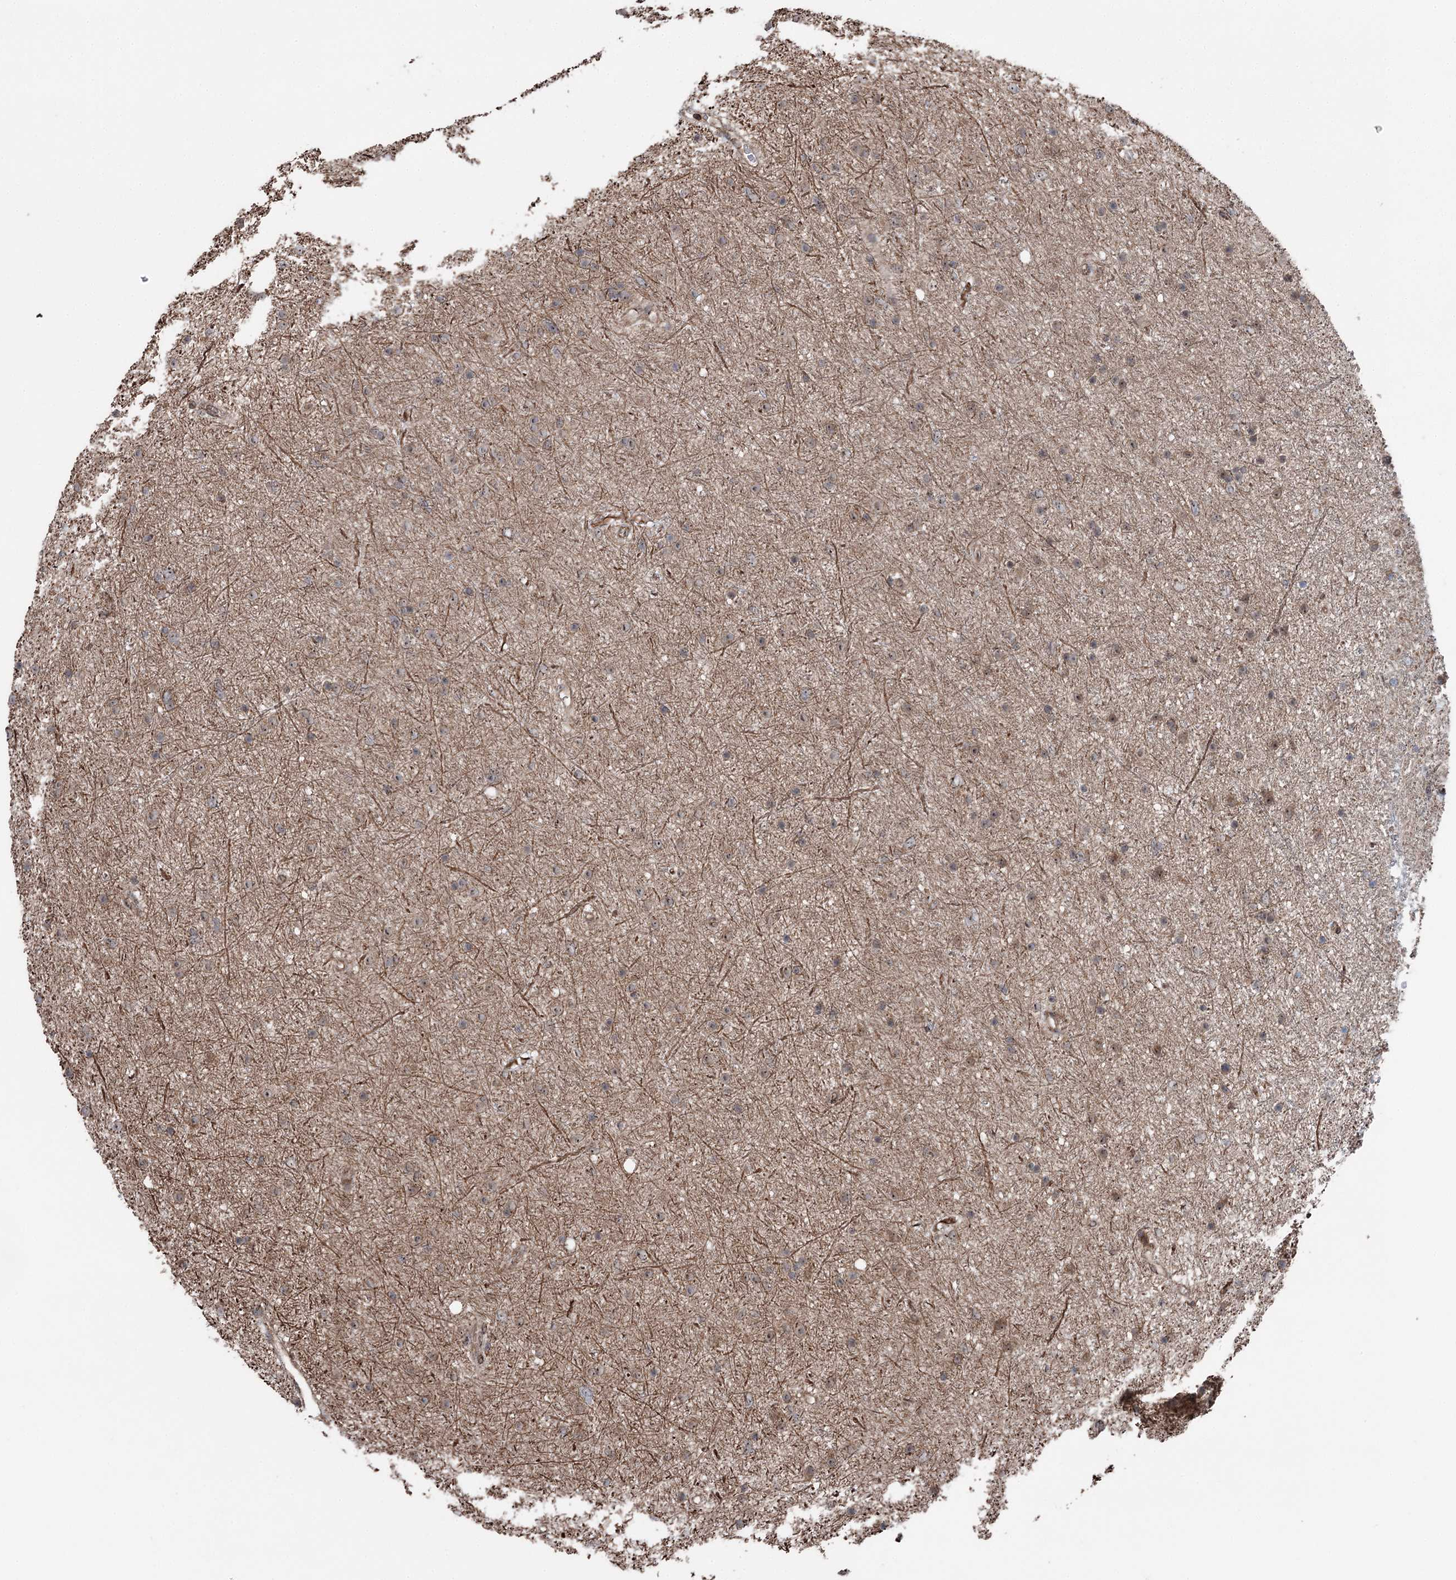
{"staining": {"intensity": "weak", "quantity": "<25%", "location": "cytoplasmic/membranous,nuclear"}, "tissue": "glioma", "cell_type": "Tumor cells", "image_type": "cancer", "snomed": [{"axis": "morphology", "description": "Glioma, malignant, Low grade"}, {"axis": "topography", "description": "Cerebral cortex"}], "caption": "IHC micrograph of neoplastic tissue: low-grade glioma (malignant) stained with DAB reveals no significant protein expression in tumor cells.", "gene": "STEEP1", "patient": {"sex": "female", "age": 39}}